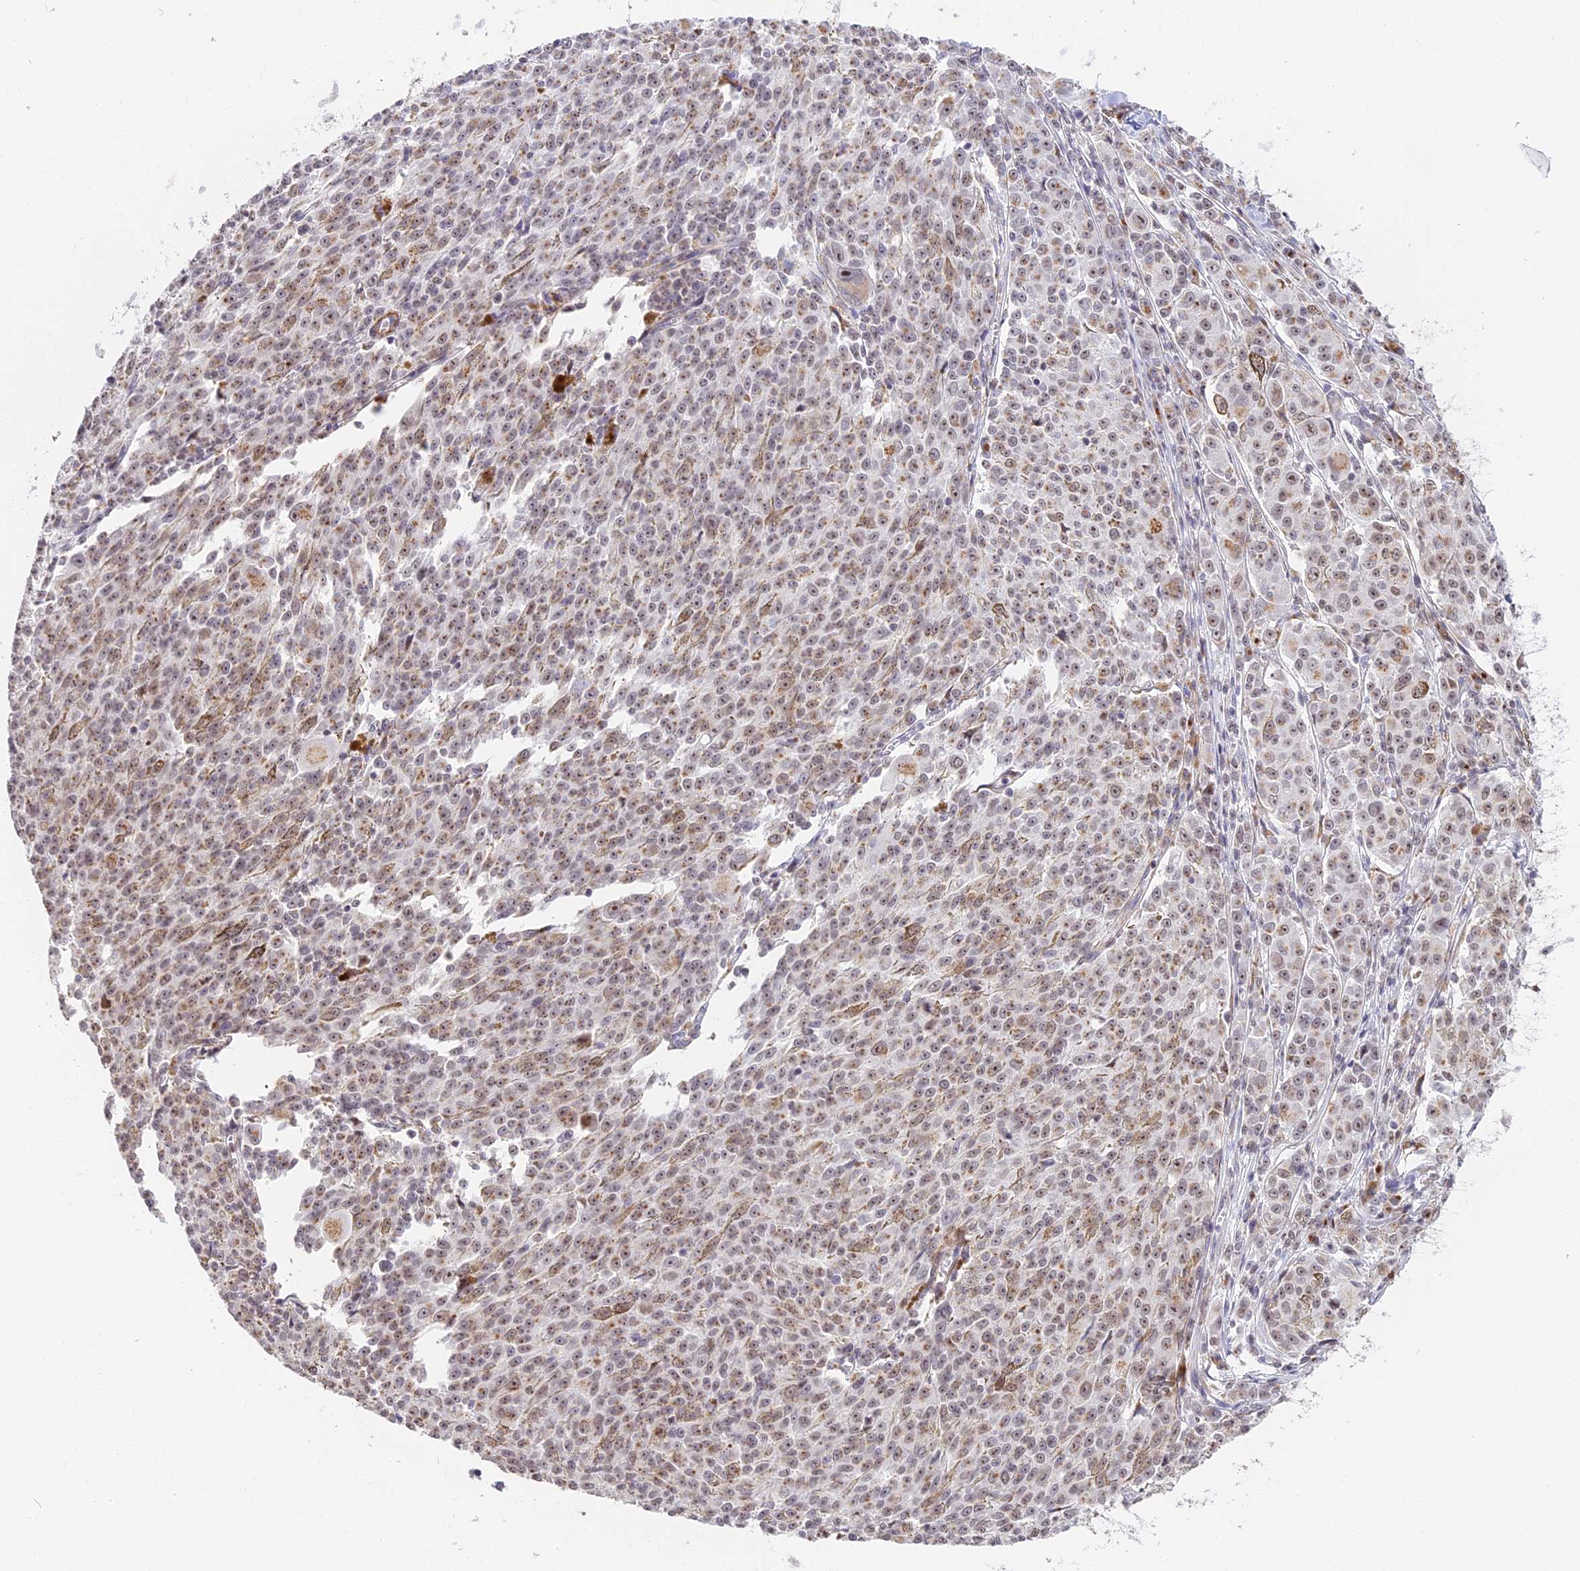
{"staining": {"intensity": "moderate", "quantity": "25%-75%", "location": "nuclear"}, "tissue": "melanoma", "cell_type": "Tumor cells", "image_type": "cancer", "snomed": [{"axis": "morphology", "description": "Malignant melanoma, NOS"}, {"axis": "topography", "description": "Skin"}], "caption": "Approximately 25%-75% of tumor cells in malignant melanoma reveal moderate nuclear protein staining as visualized by brown immunohistochemical staining.", "gene": "HEATR5B", "patient": {"sex": "female", "age": 52}}